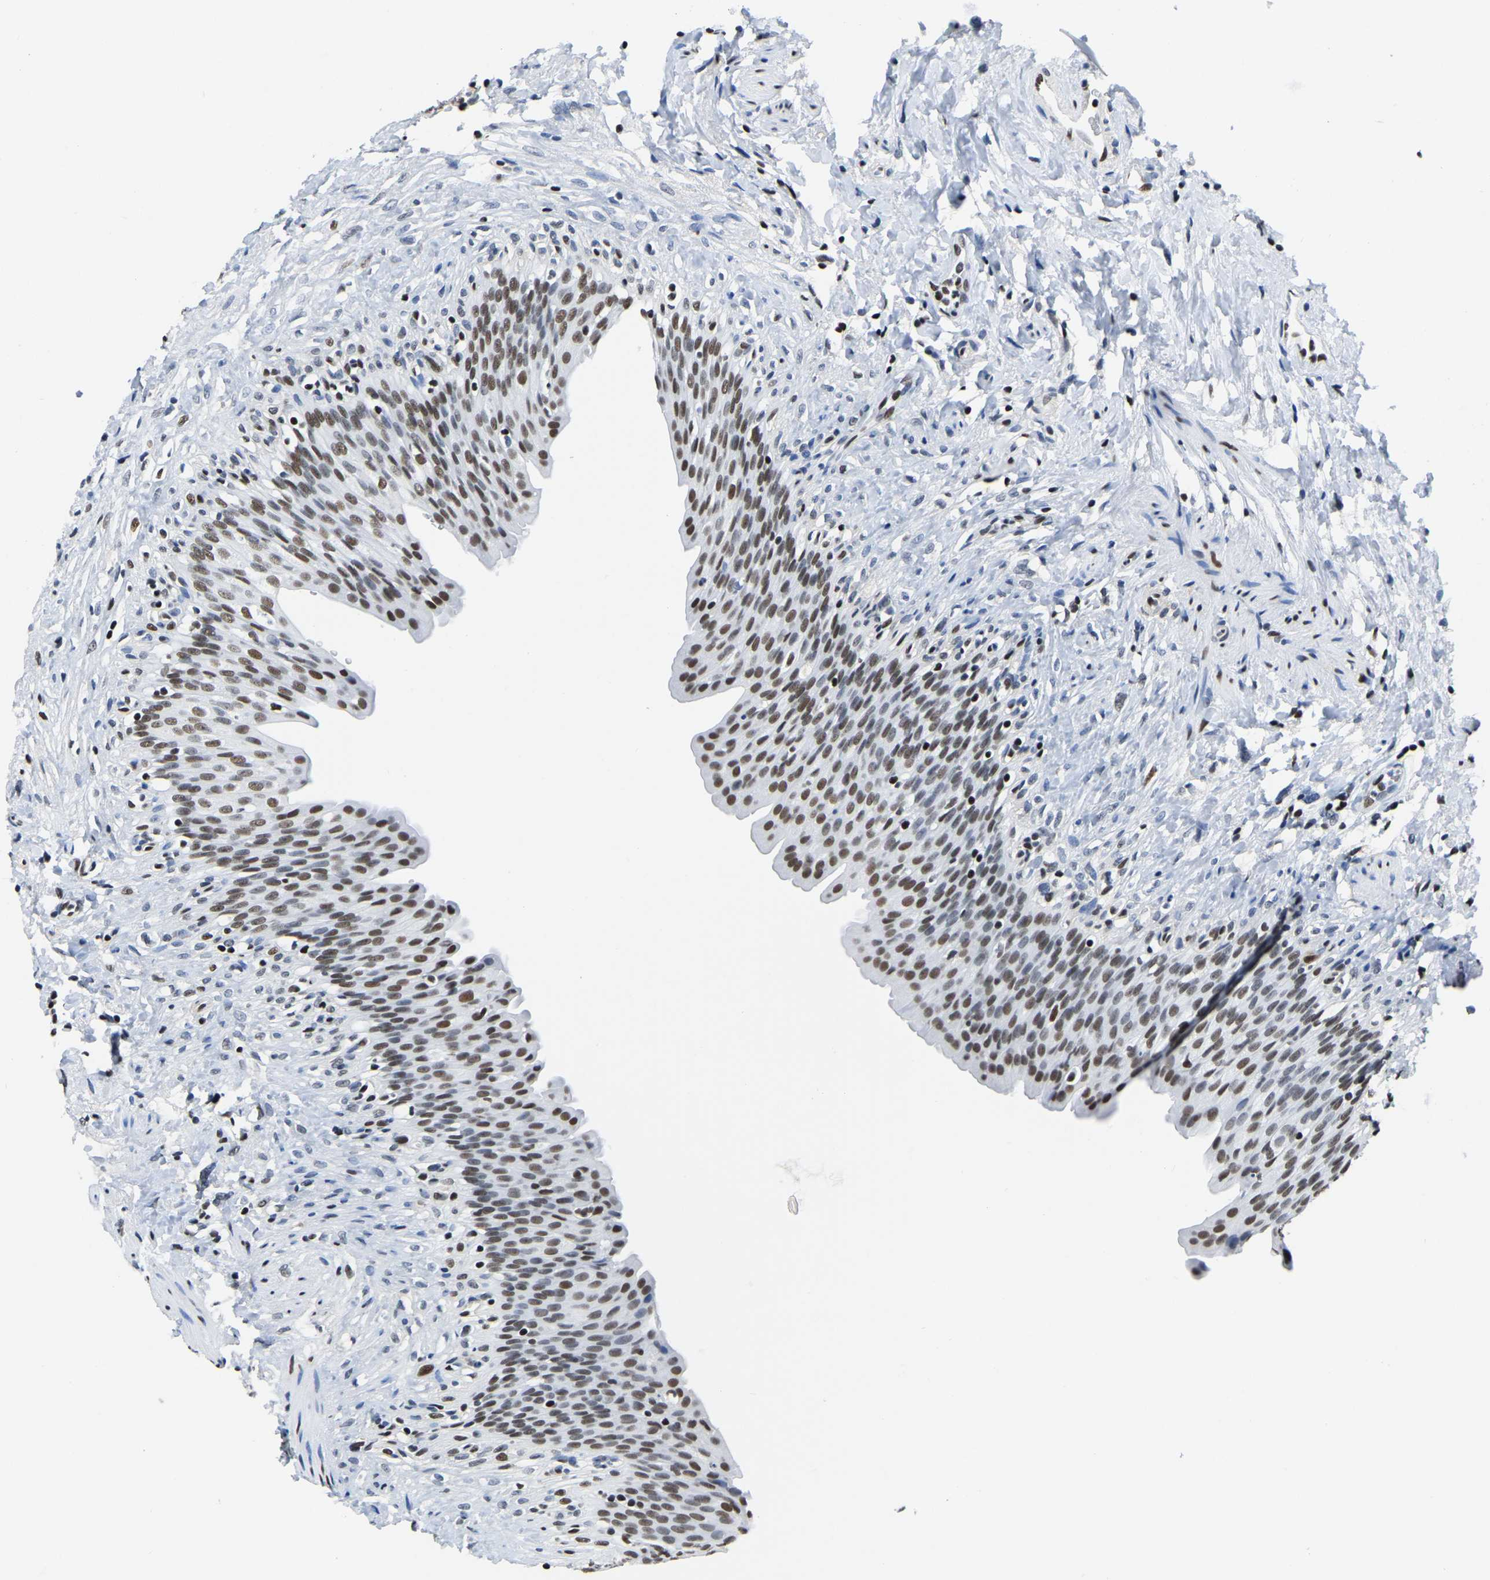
{"staining": {"intensity": "moderate", "quantity": ">75%", "location": "nuclear"}, "tissue": "urinary bladder", "cell_type": "Urothelial cells", "image_type": "normal", "snomed": [{"axis": "morphology", "description": "Normal tissue, NOS"}, {"axis": "topography", "description": "Urinary bladder"}], "caption": "Protein staining by immunohistochemistry reveals moderate nuclear positivity in about >75% of urothelial cells in unremarkable urinary bladder.", "gene": "UBA1", "patient": {"sex": "female", "age": 79}}